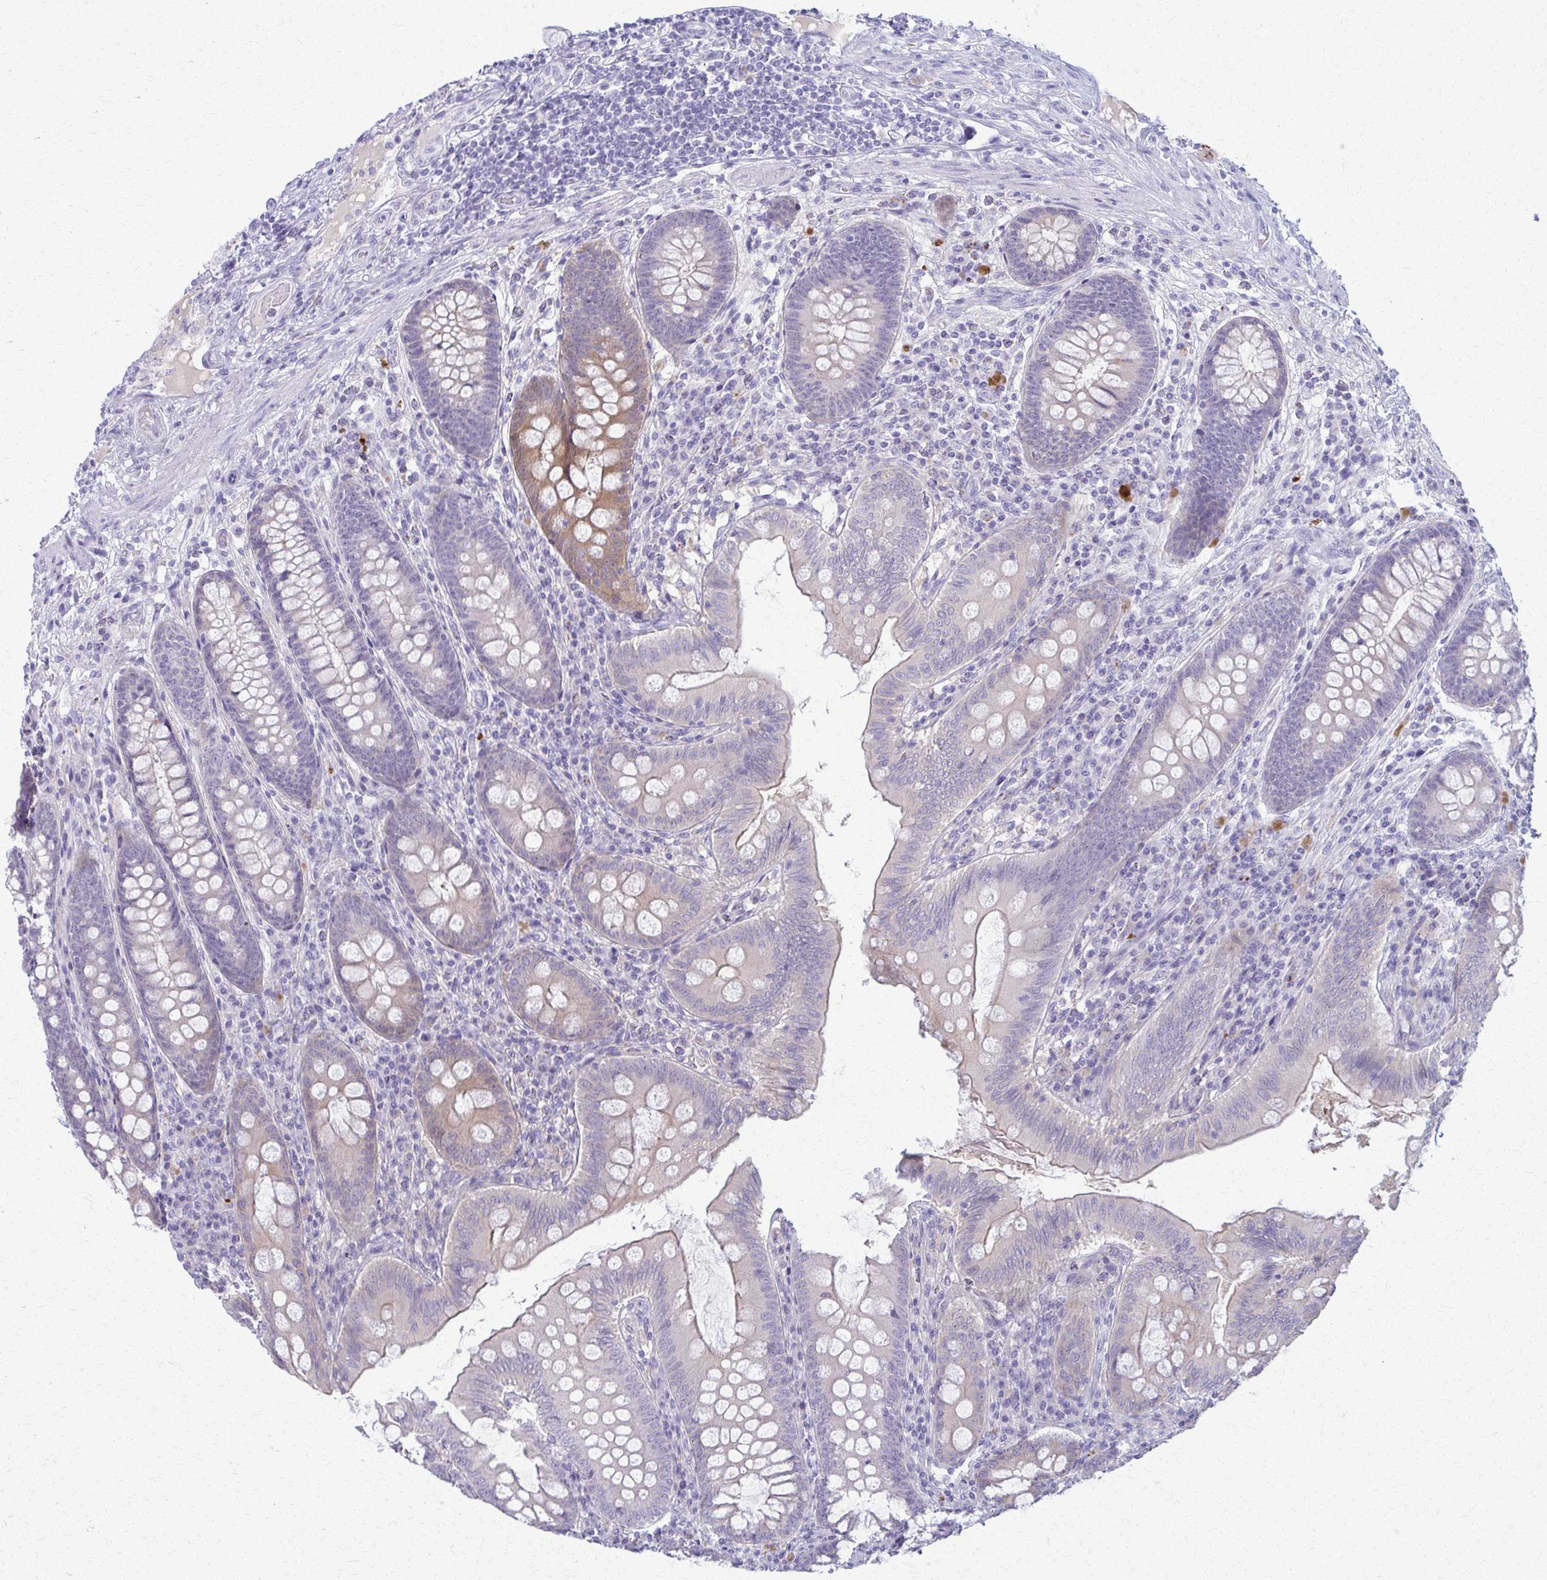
{"staining": {"intensity": "moderate", "quantity": "<25%", "location": "cytoplasmic/membranous"}, "tissue": "appendix", "cell_type": "Glandular cells", "image_type": "normal", "snomed": [{"axis": "morphology", "description": "Normal tissue, NOS"}, {"axis": "topography", "description": "Appendix"}], "caption": "IHC image of benign appendix stained for a protein (brown), which shows low levels of moderate cytoplasmic/membranous expression in about <25% of glandular cells.", "gene": "ENSG00000275249", "patient": {"sex": "male", "age": 71}}